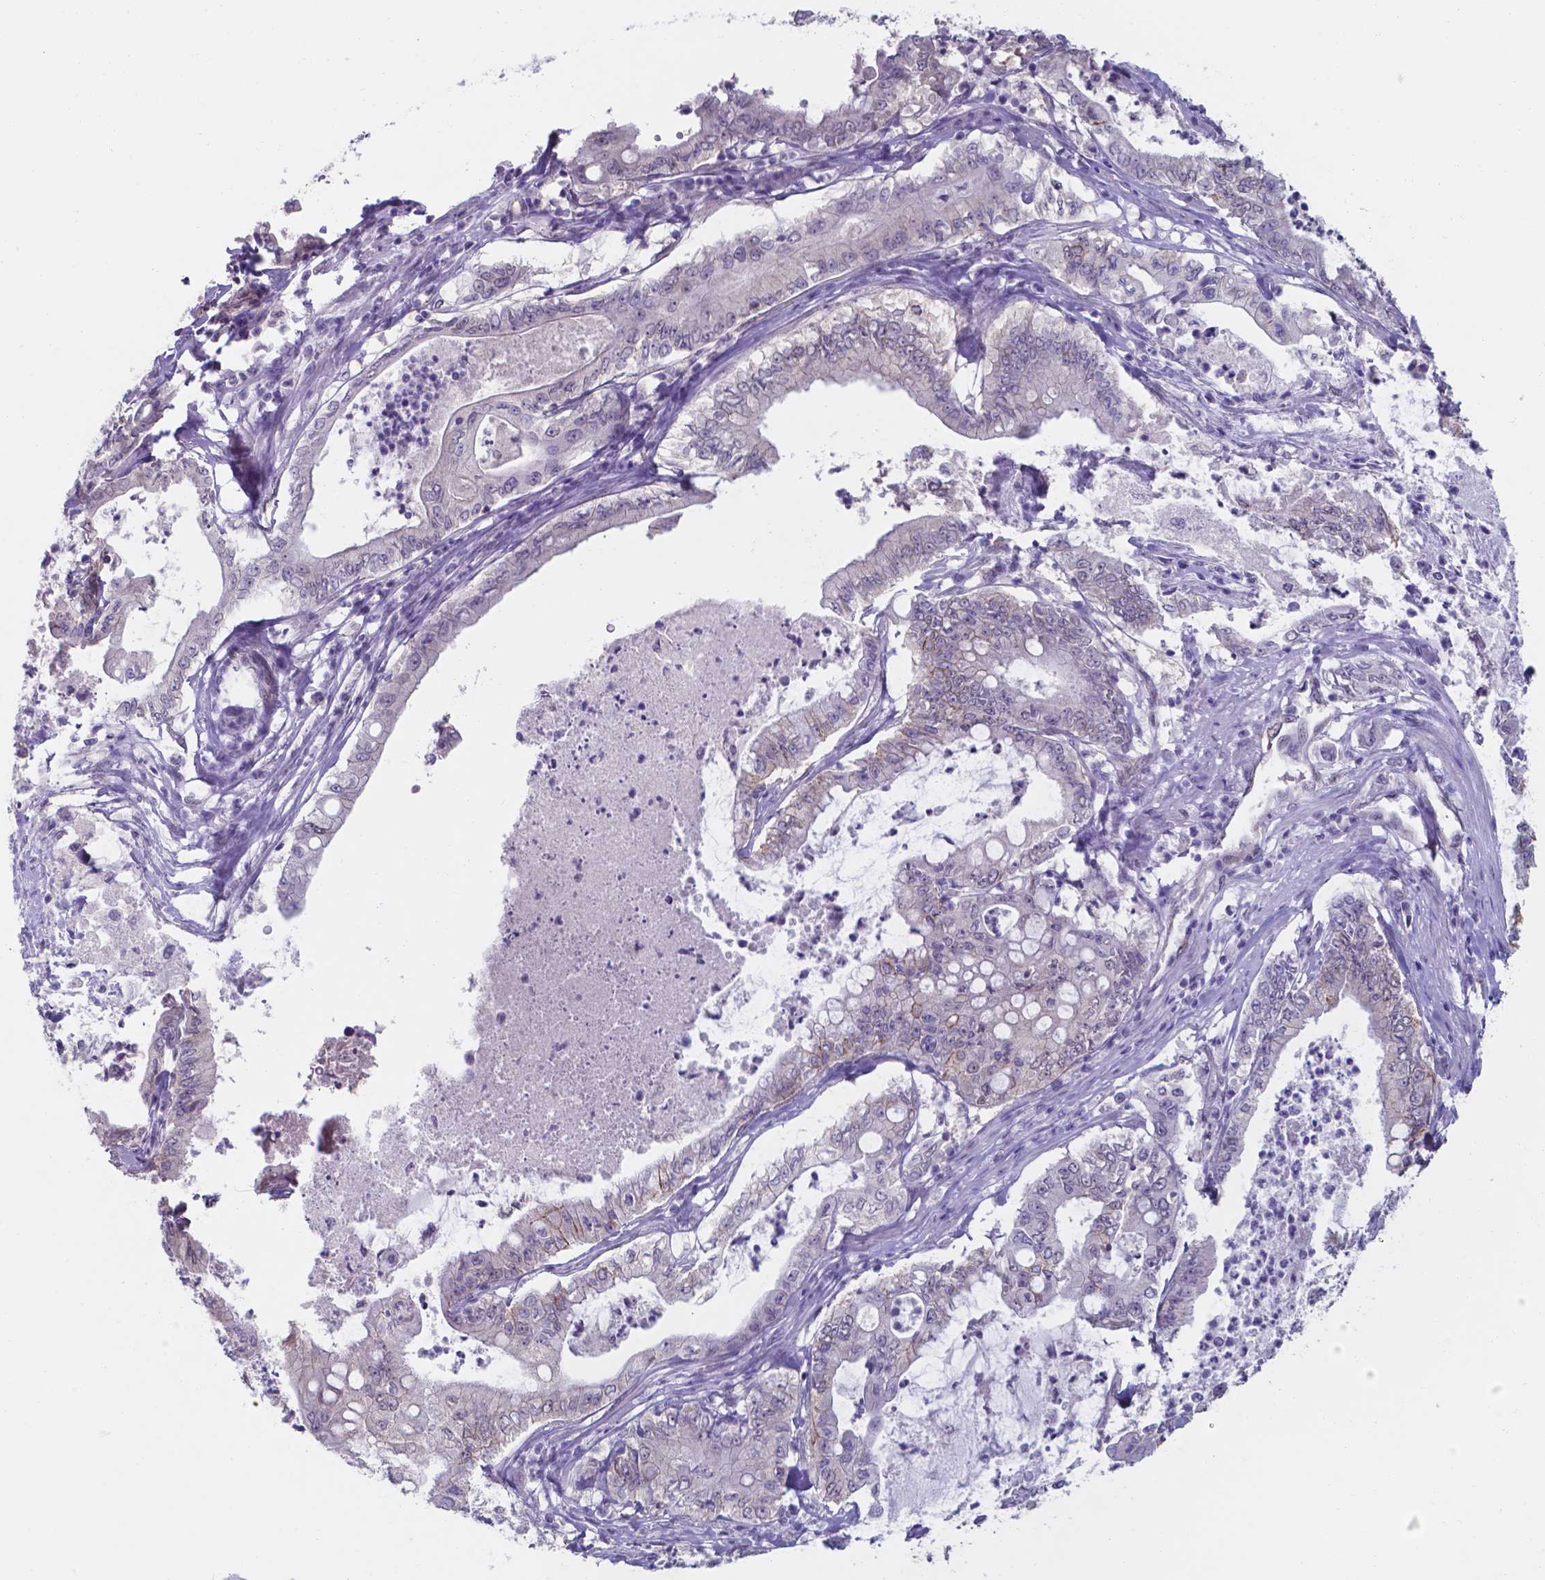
{"staining": {"intensity": "negative", "quantity": "none", "location": "none"}, "tissue": "pancreatic cancer", "cell_type": "Tumor cells", "image_type": "cancer", "snomed": [{"axis": "morphology", "description": "Adenocarcinoma, NOS"}, {"axis": "topography", "description": "Pancreas"}], "caption": "Tumor cells show no significant positivity in pancreatic cancer.", "gene": "UBE2E2", "patient": {"sex": "male", "age": 71}}